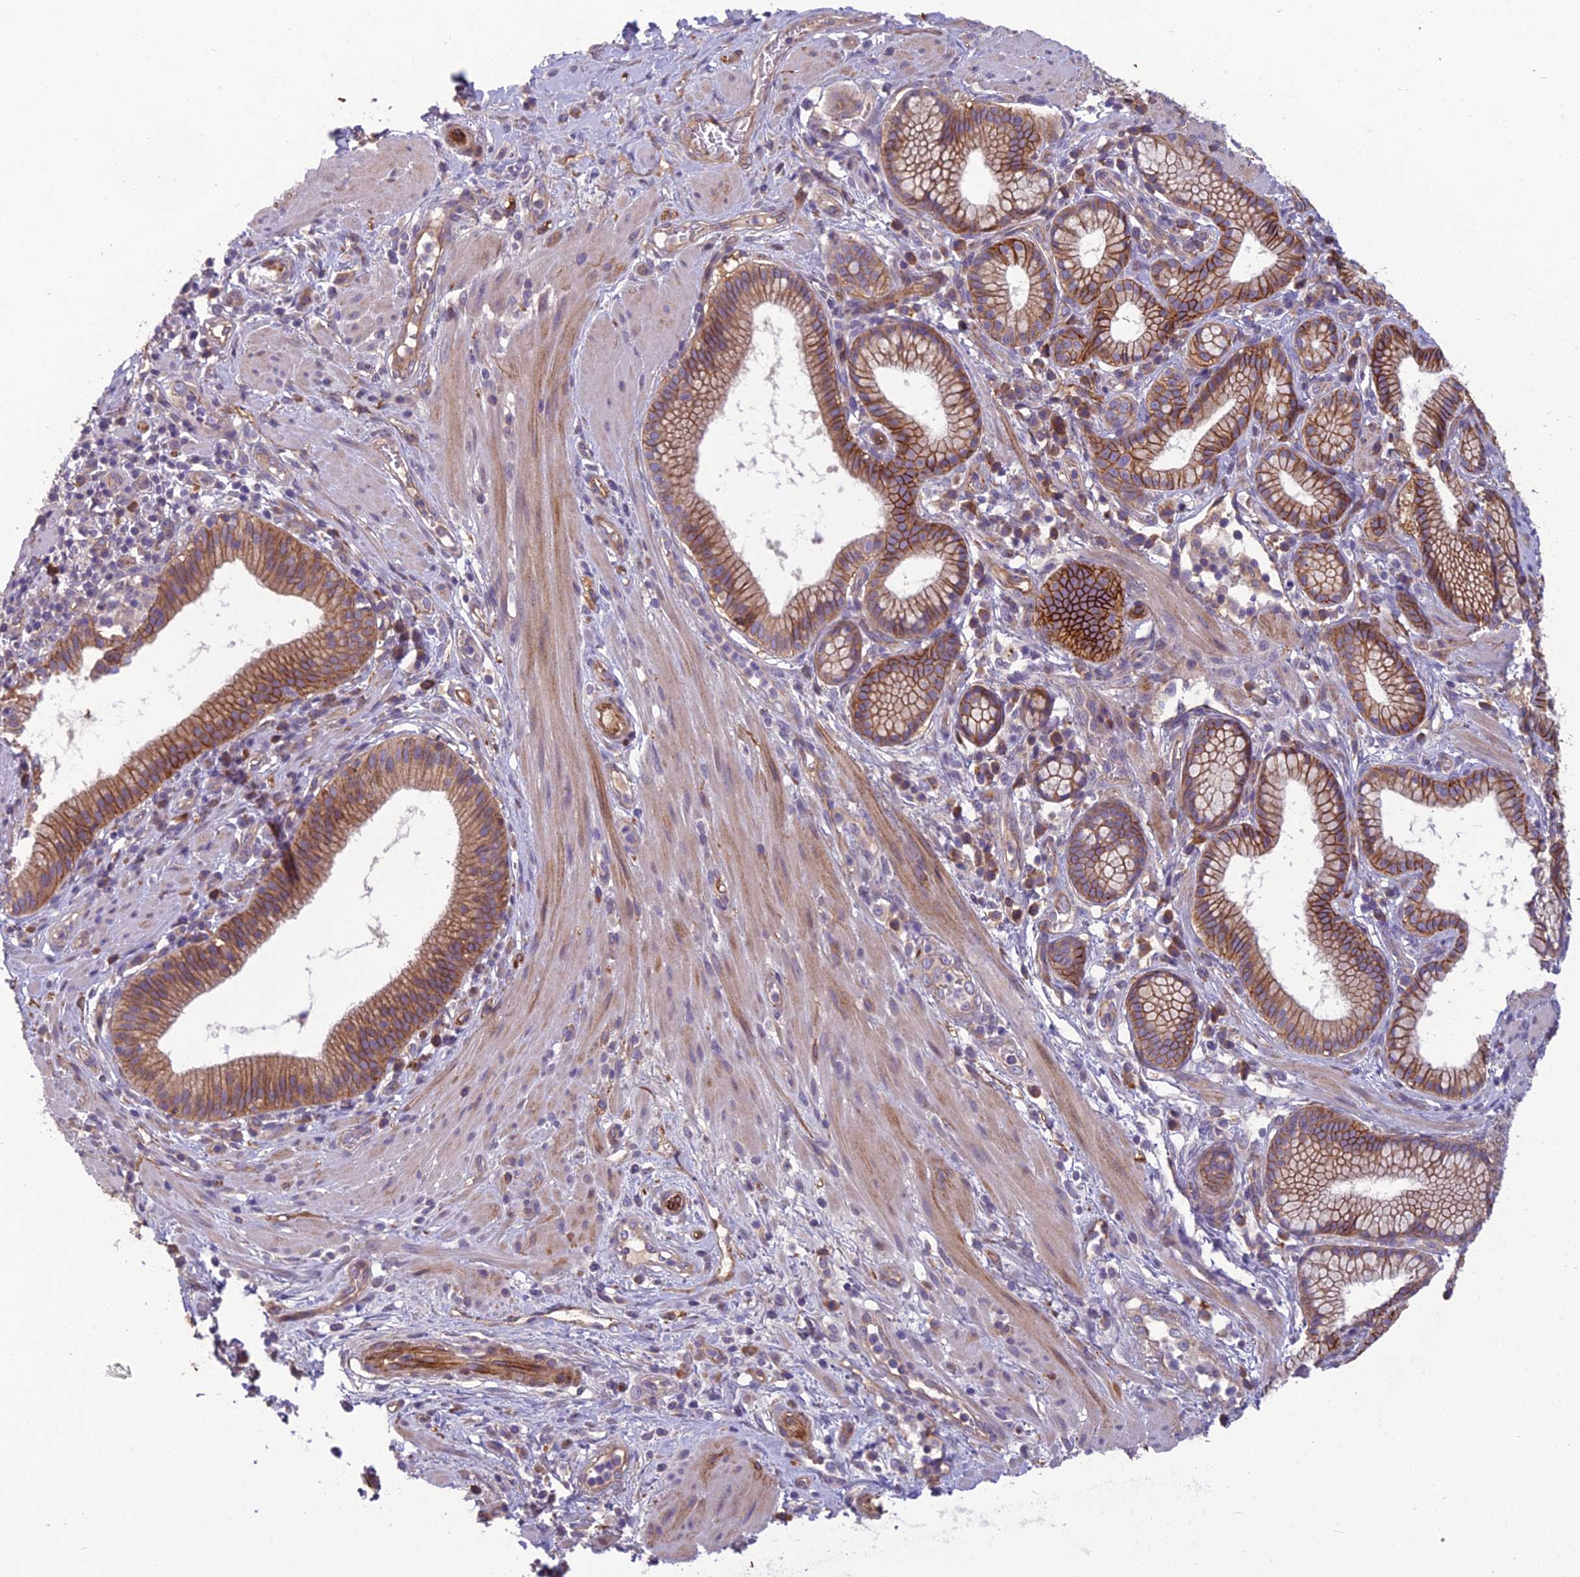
{"staining": {"intensity": "moderate", "quantity": ">75%", "location": "cytoplasmic/membranous"}, "tissue": "pancreatic cancer", "cell_type": "Tumor cells", "image_type": "cancer", "snomed": [{"axis": "morphology", "description": "Adenocarcinoma, NOS"}, {"axis": "topography", "description": "Pancreas"}], "caption": "Protein expression analysis of adenocarcinoma (pancreatic) demonstrates moderate cytoplasmic/membranous staining in about >75% of tumor cells. (DAB (3,3'-diaminobenzidine) = brown stain, brightfield microscopy at high magnification).", "gene": "TSPAN15", "patient": {"sex": "male", "age": 72}}